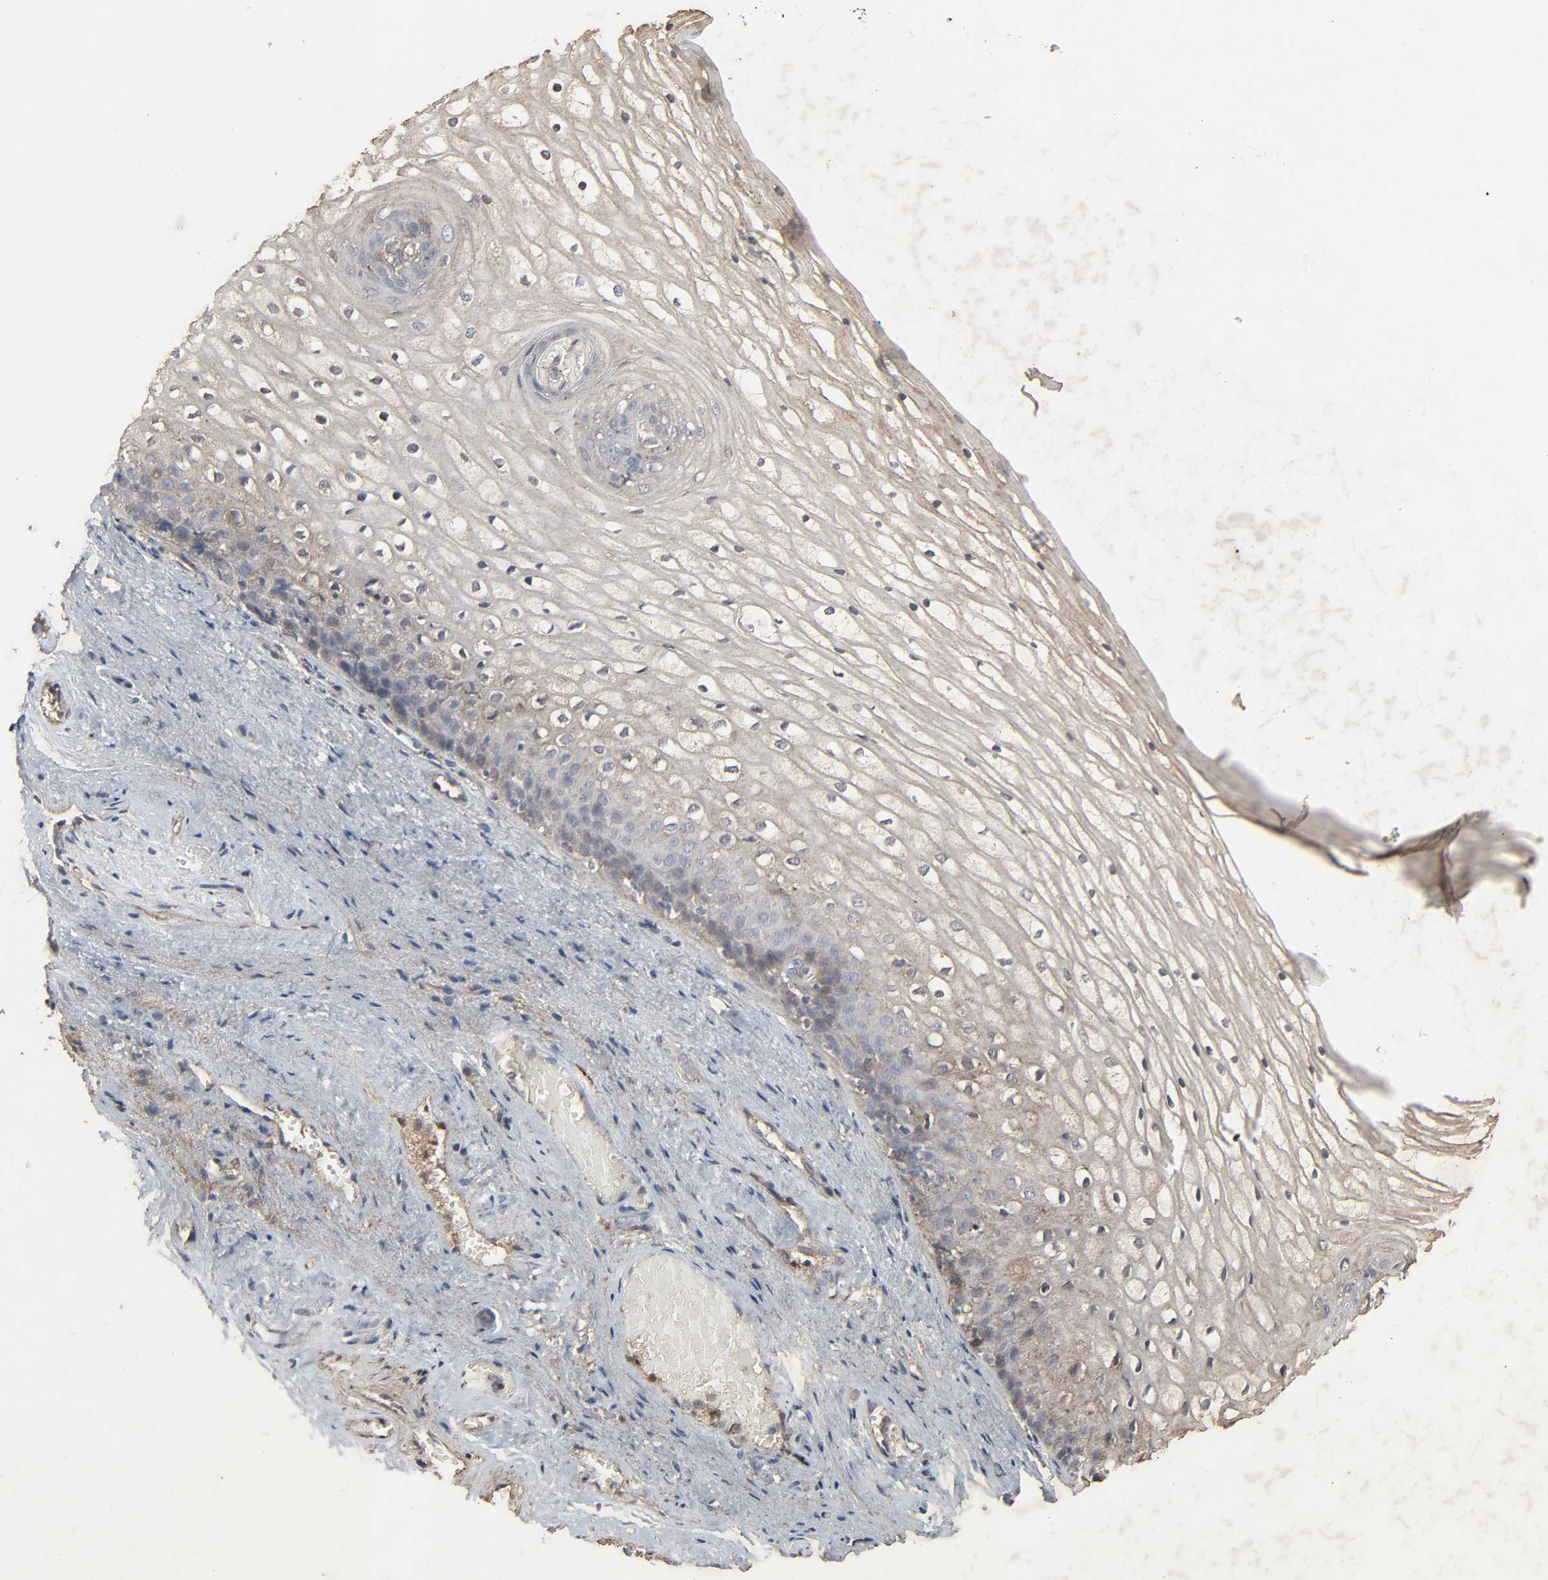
{"staining": {"intensity": "weak", "quantity": "25%-75%", "location": "cytoplasmic/membranous"}, "tissue": "vagina", "cell_type": "Squamous epithelial cells", "image_type": "normal", "snomed": [{"axis": "morphology", "description": "Normal tissue, NOS"}, {"axis": "topography", "description": "Vagina"}], "caption": "IHC of normal human vagina shows low levels of weak cytoplasmic/membranous expression in approximately 25%-75% of squamous epithelial cells. (IHC, brightfield microscopy, high magnification).", "gene": "ADCY4", "patient": {"sex": "female", "age": 34}}